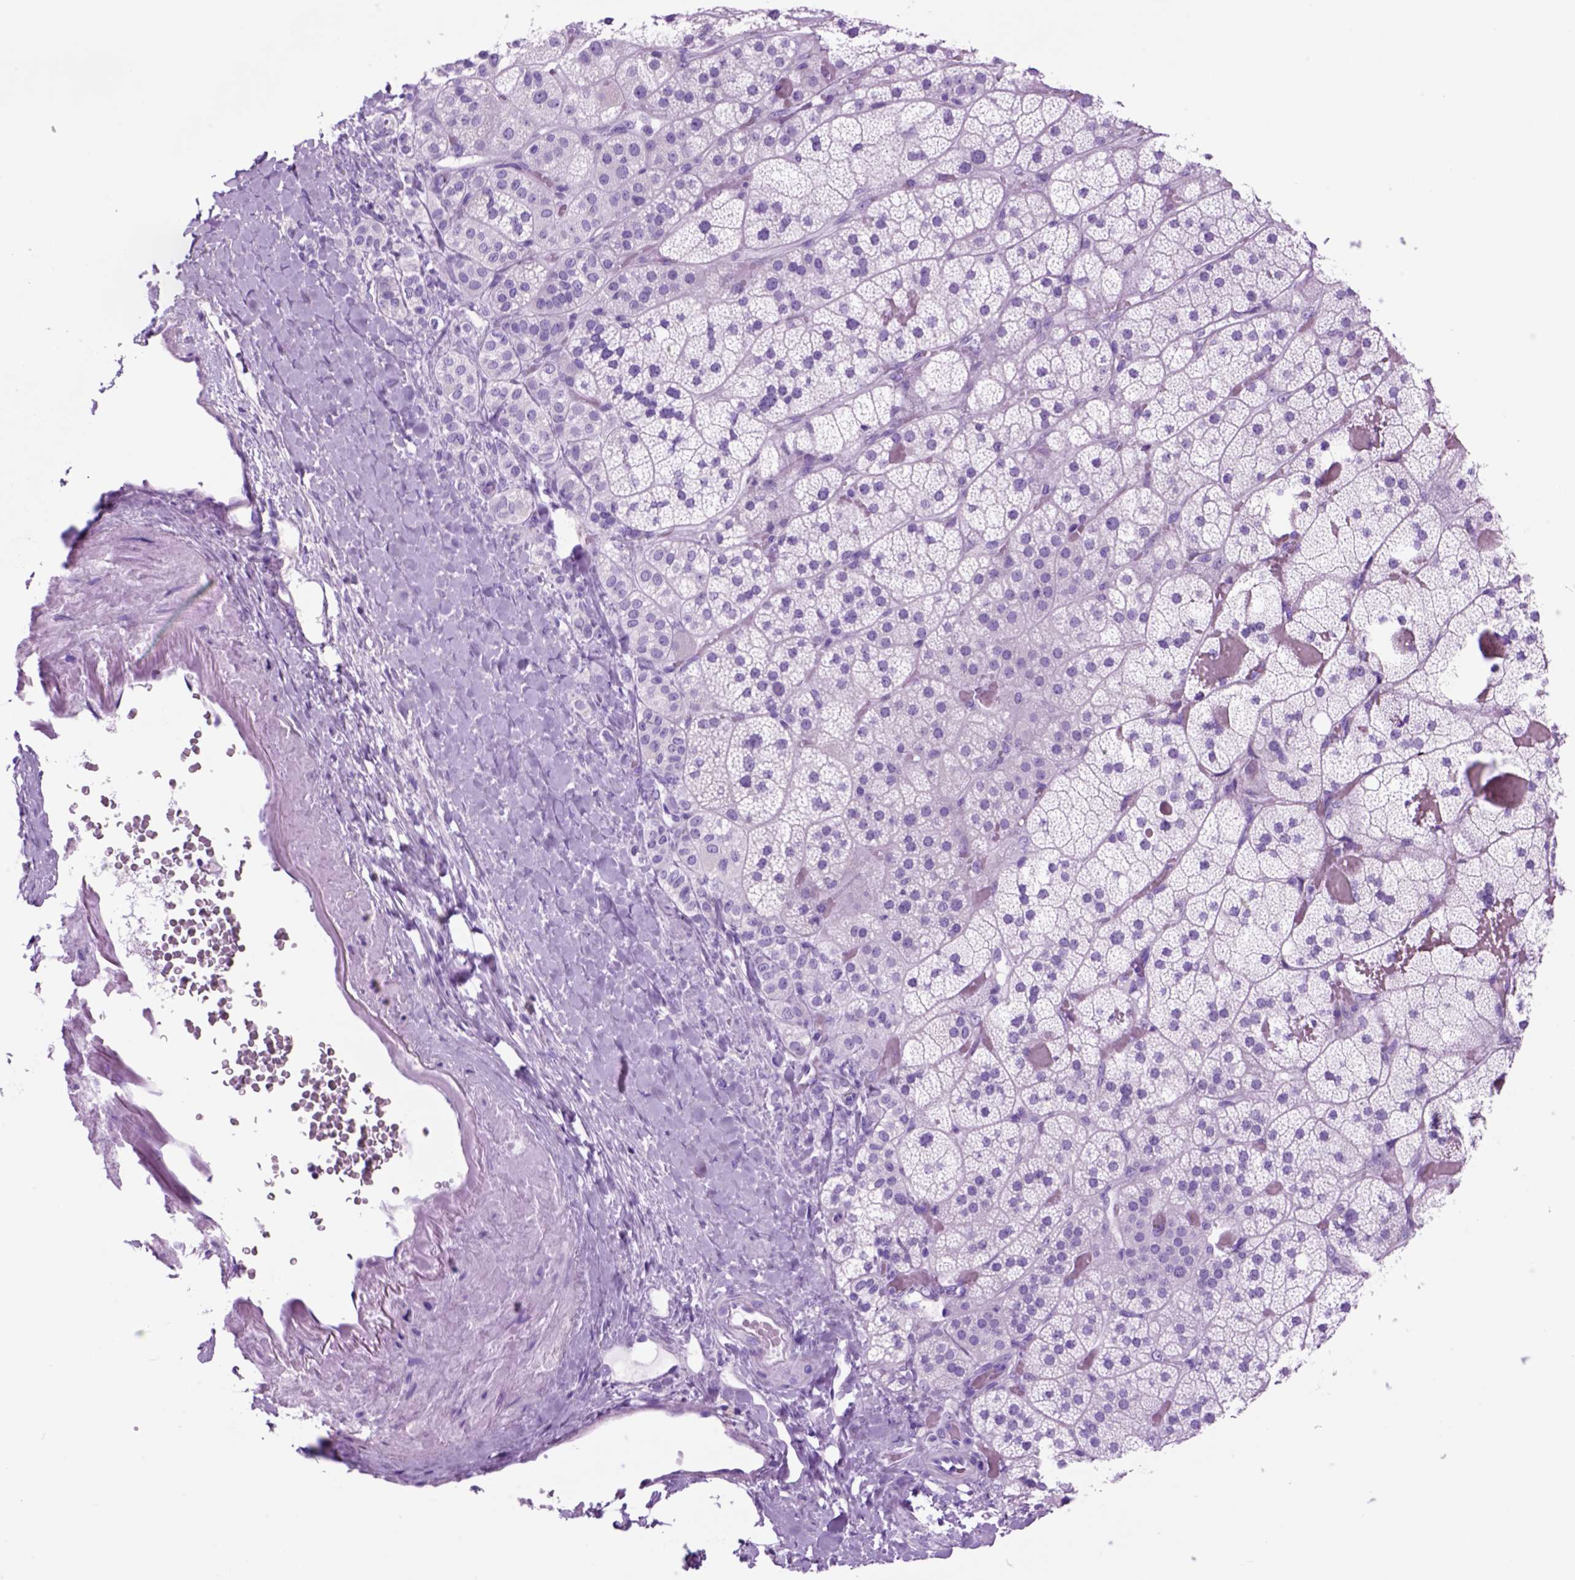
{"staining": {"intensity": "negative", "quantity": "none", "location": "none"}, "tissue": "adrenal gland", "cell_type": "Glandular cells", "image_type": "normal", "snomed": [{"axis": "morphology", "description": "Normal tissue, NOS"}, {"axis": "topography", "description": "Adrenal gland"}], "caption": "Immunohistochemical staining of normal adrenal gland exhibits no significant positivity in glandular cells. The staining is performed using DAB brown chromogen with nuclei counter-stained in using hematoxylin.", "gene": "HHIPL2", "patient": {"sex": "male", "age": 57}}